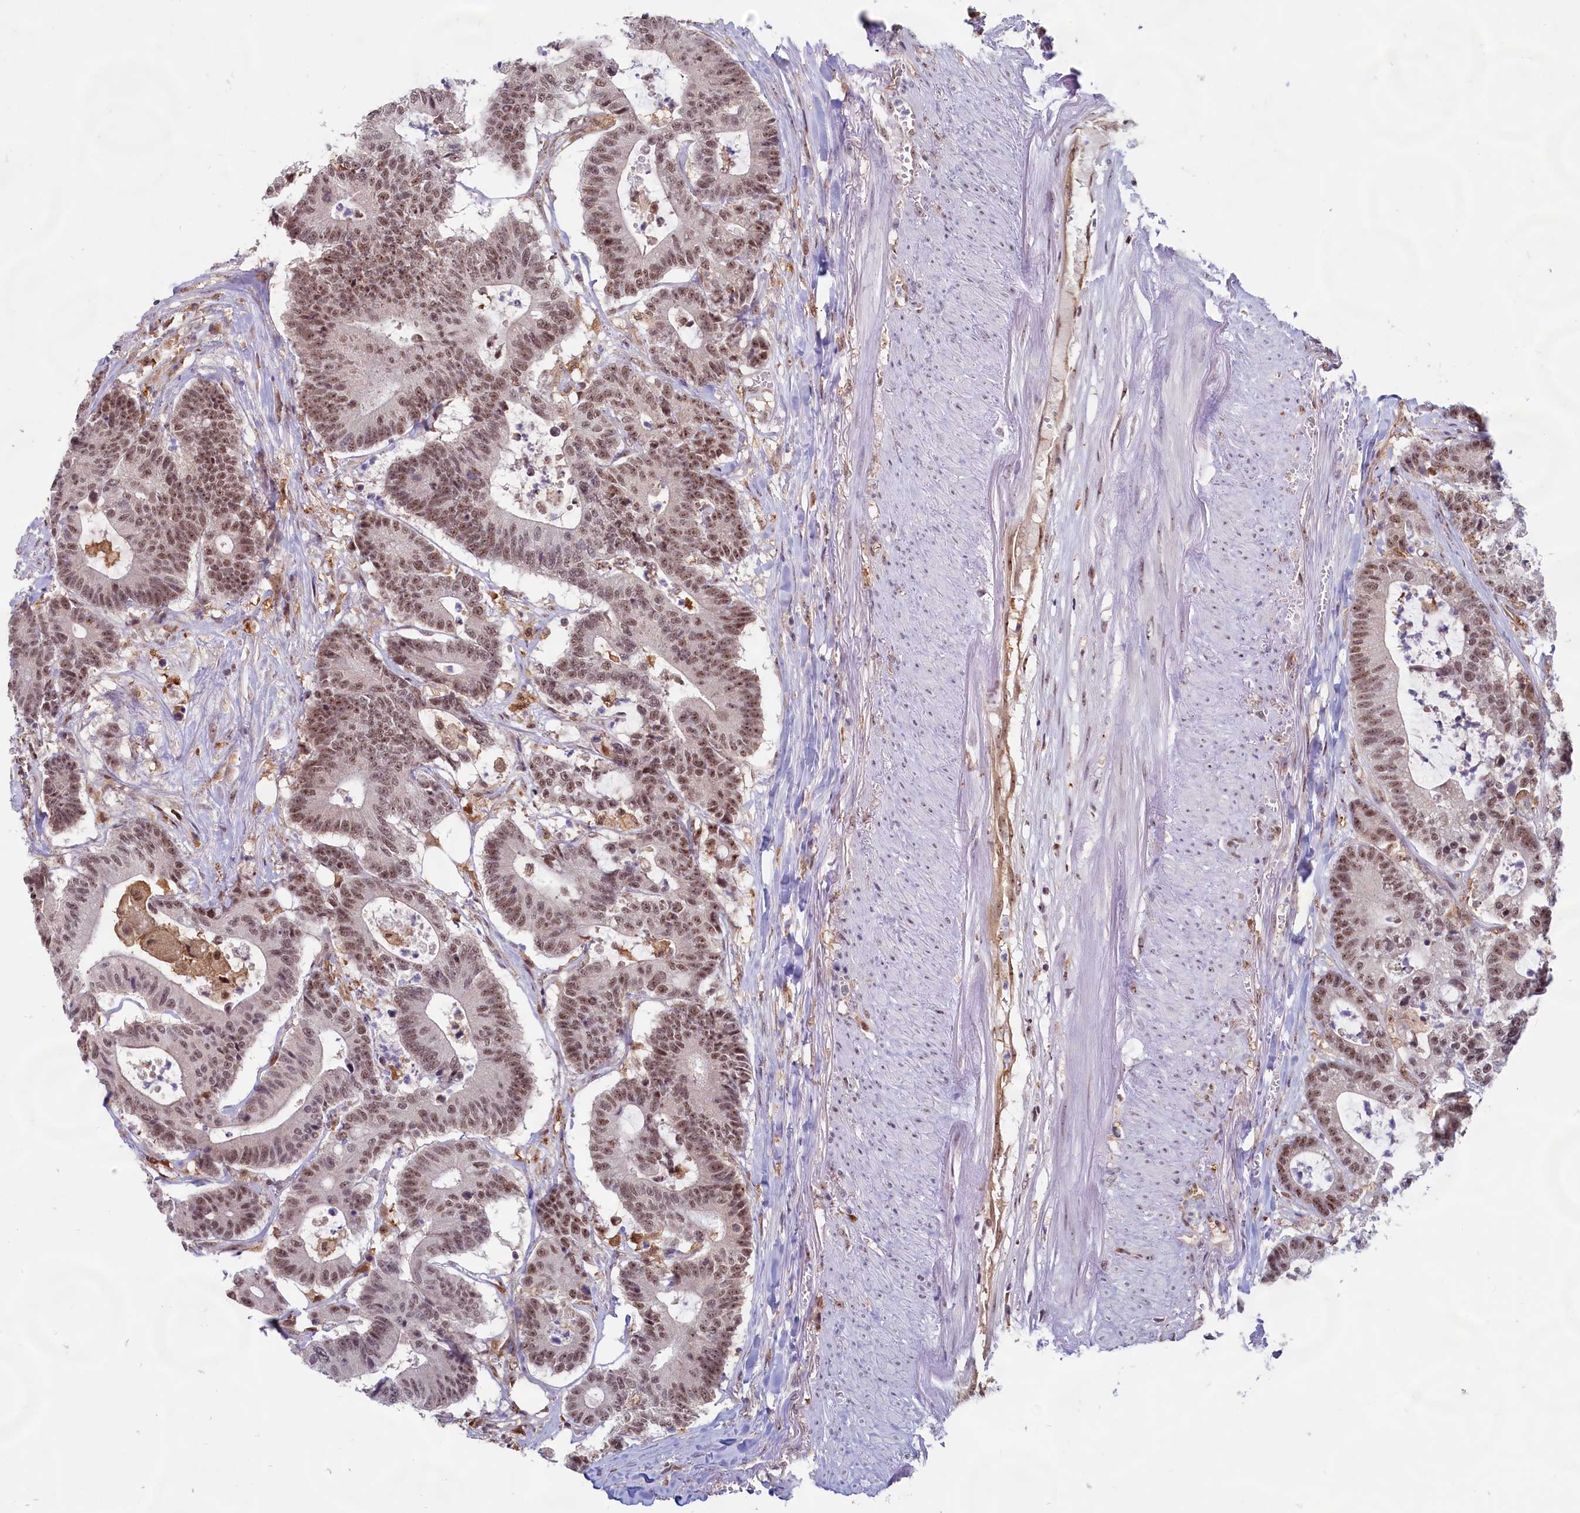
{"staining": {"intensity": "moderate", "quantity": ">75%", "location": "nuclear"}, "tissue": "colorectal cancer", "cell_type": "Tumor cells", "image_type": "cancer", "snomed": [{"axis": "morphology", "description": "Adenocarcinoma, NOS"}, {"axis": "topography", "description": "Colon"}], "caption": "Adenocarcinoma (colorectal) was stained to show a protein in brown. There is medium levels of moderate nuclear staining in about >75% of tumor cells.", "gene": "C1D", "patient": {"sex": "female", "age": 84}}